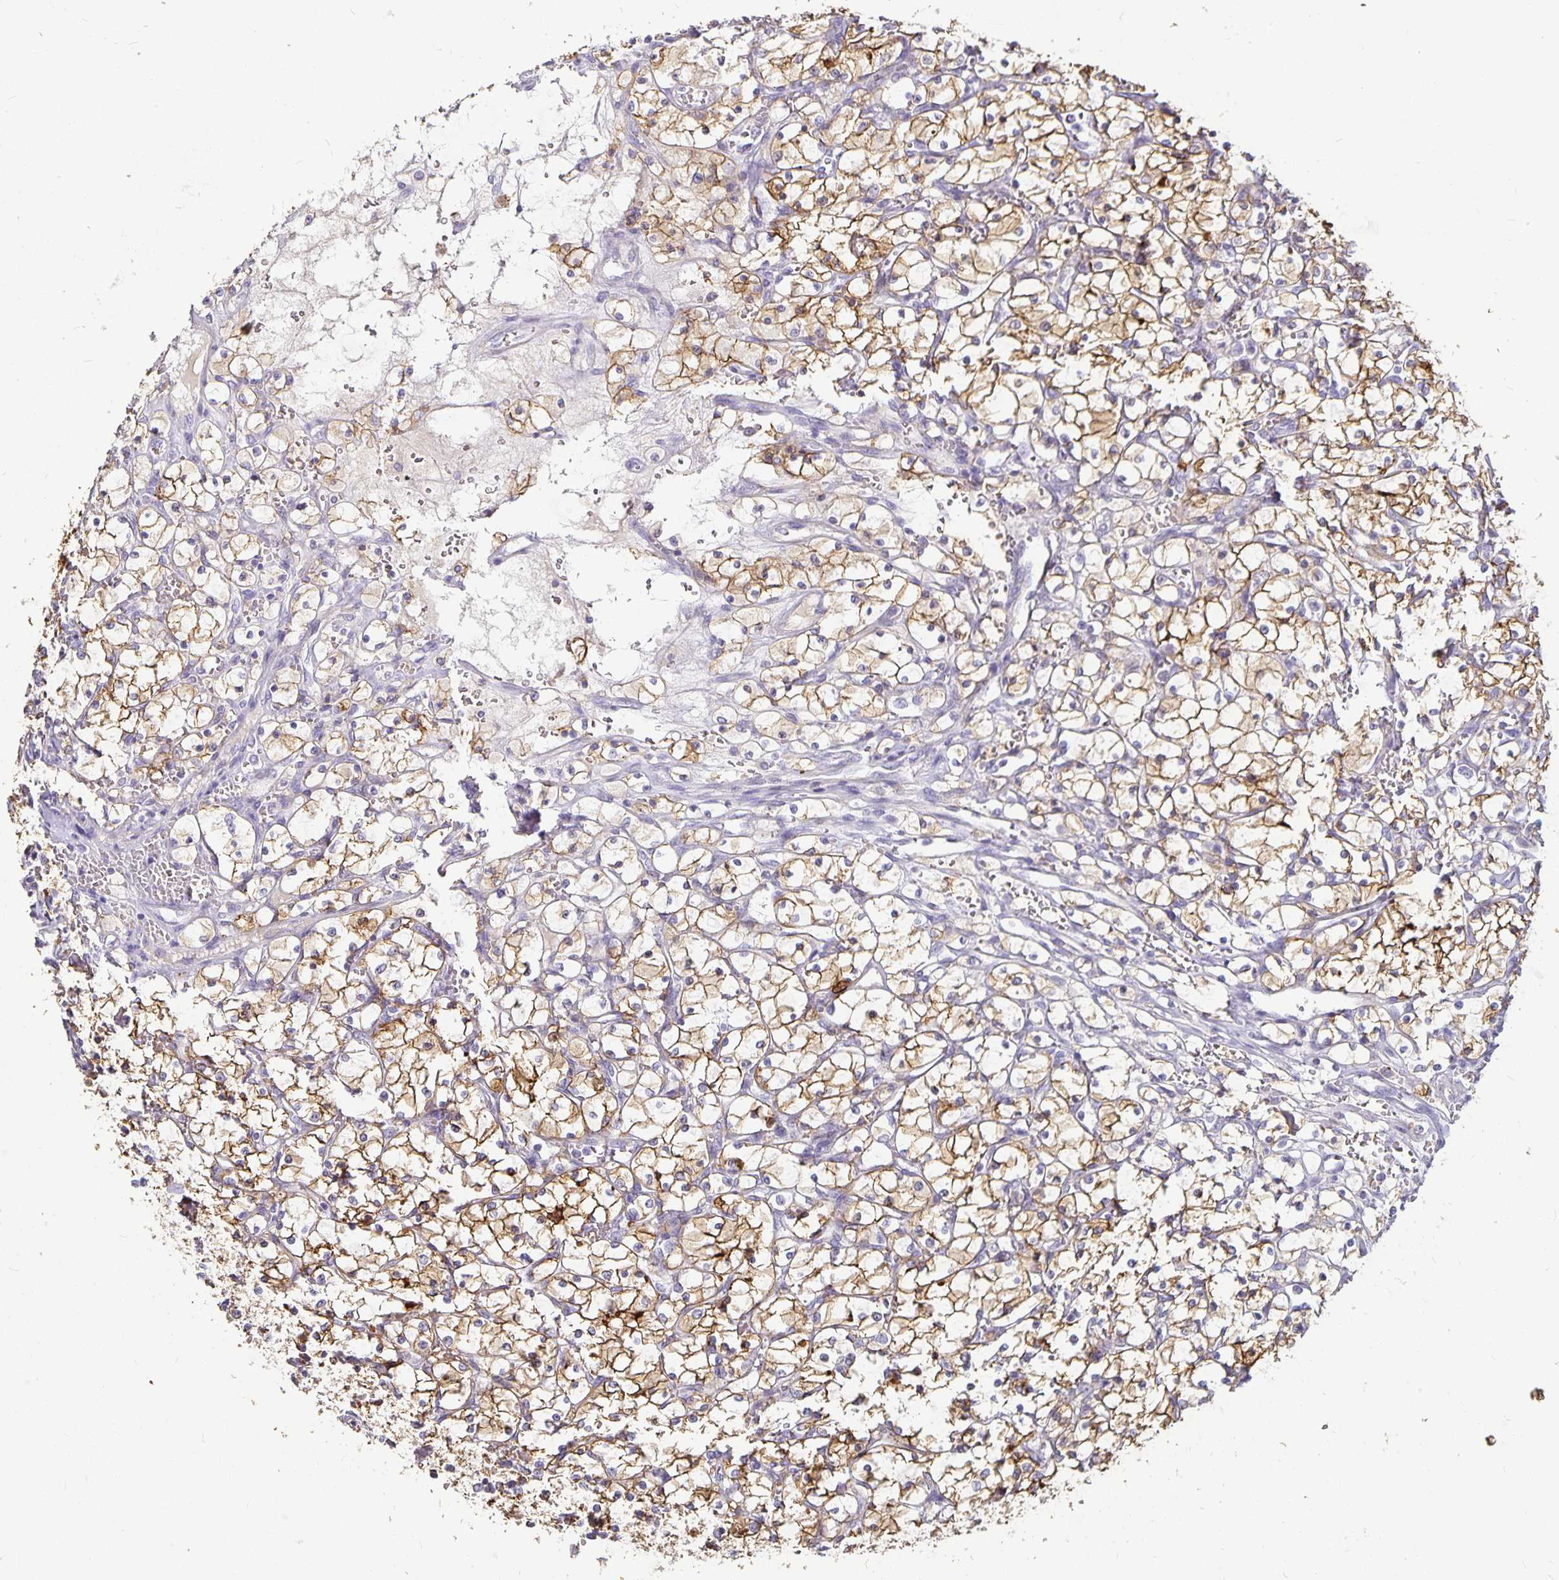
{"staining": {"intensity": "moderate", "quantity": "25%-75%", "location": "cytoplasmic/membranous"}, "tissue": "renal cancer", "cell_type": "Tumor cells", "image_type": "cancer", "snomed": [{"axis": "morphology", "description": "Adenocarcinoma, NOS"}, {"axis": "topography", "description": "Kidney"}], "caption": "A high-resolution image shows immunohistochemistry staining of adenocarcinoma (renal), which displays moderate cytoplasmic/membranous expression in approximately 25%-75% of tumor cells.", "gene": "CA12", "patient": {"sex": "female", "age": 69}}